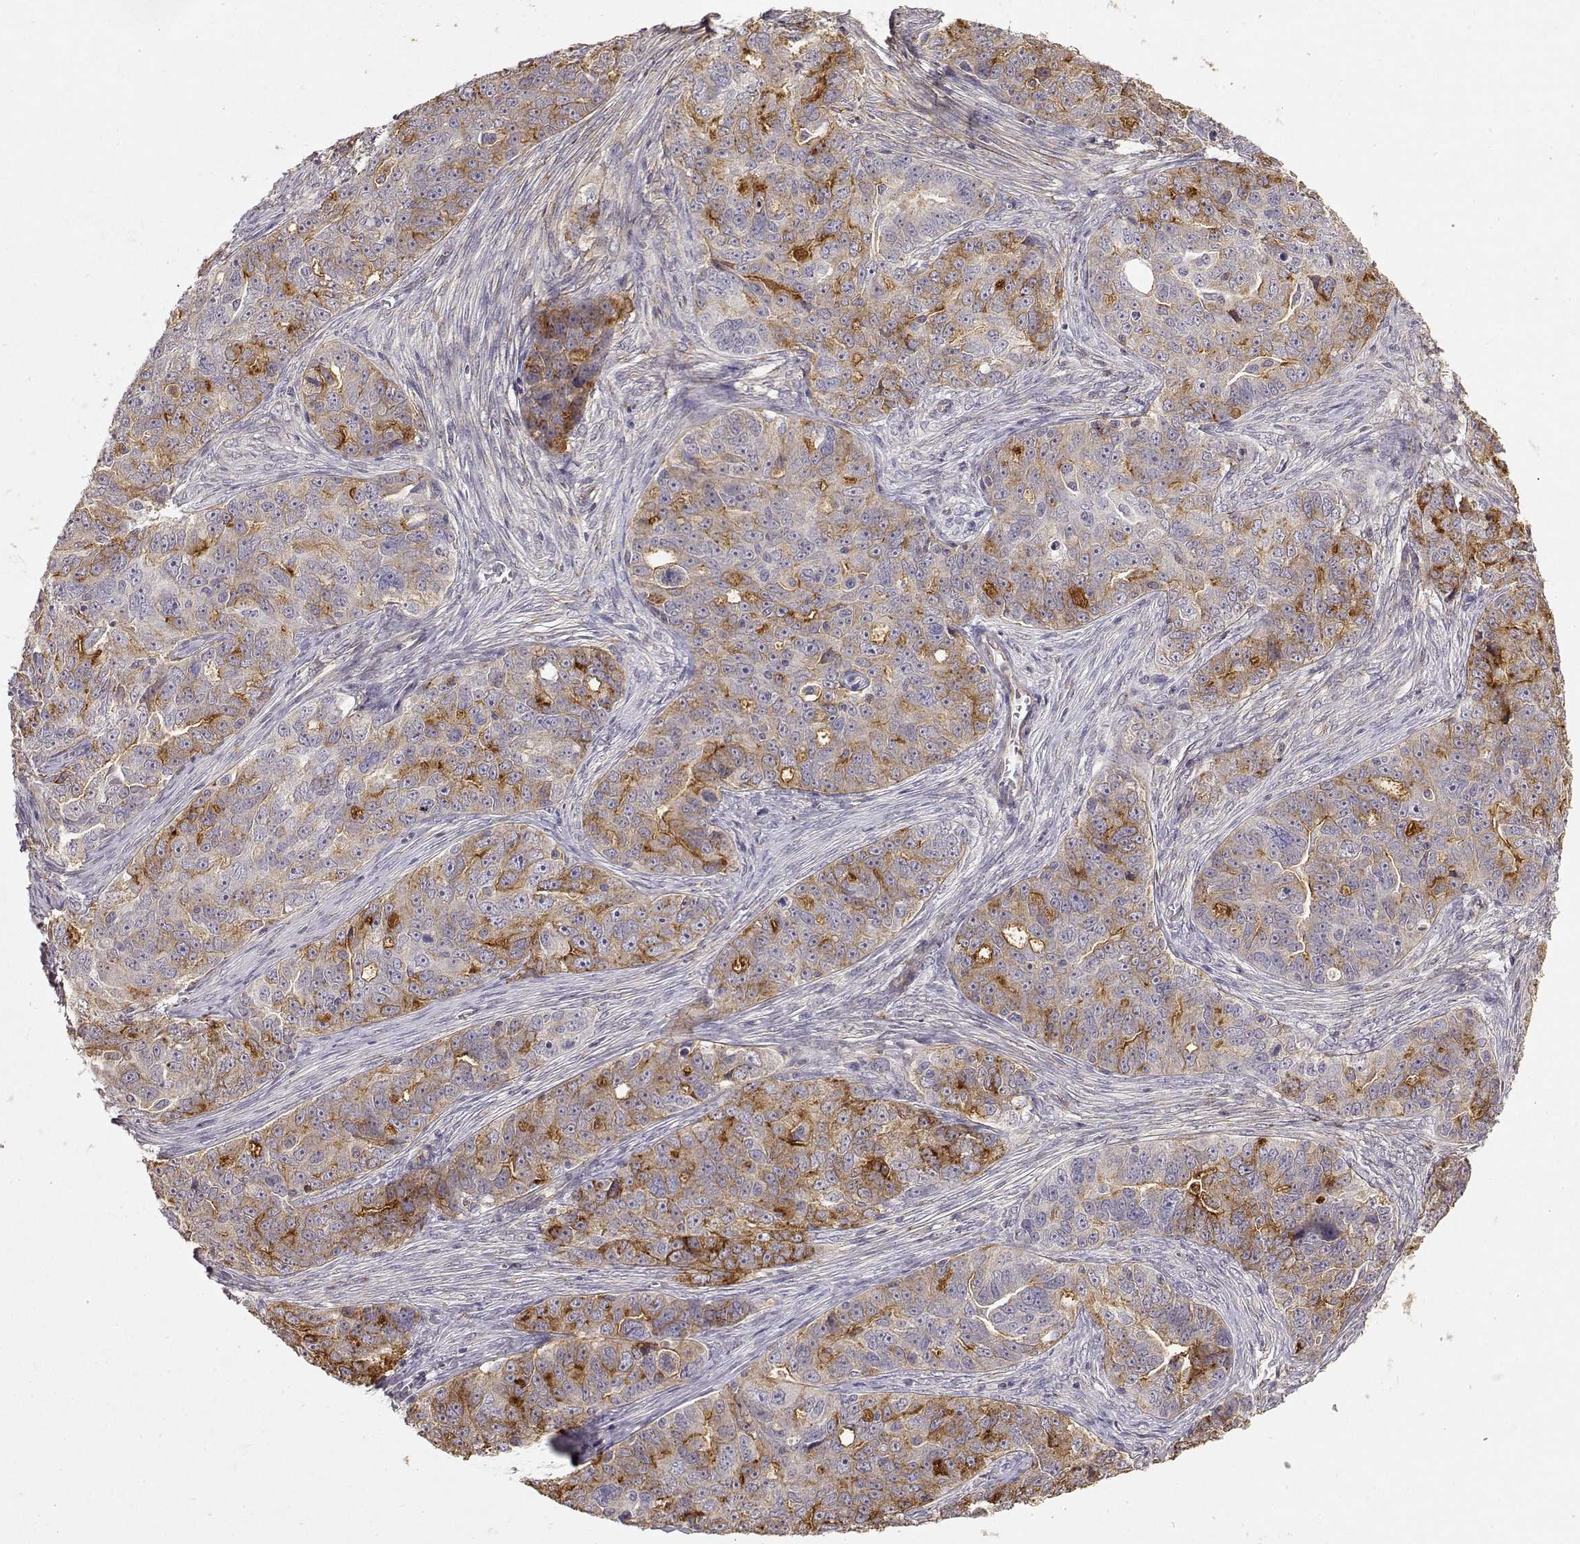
{"staining": {"intensity": "moderate", "quantity": "<25%", "location": "cytoplasmic/membranous"}, "tissue": "ovarian cancer", "cell_type": "Tumor cells", "image_type": "cancer", "snomed": [{"axis": "morphology", "description": "Cystadenocarcinoma, serous, NOS"}, {"axis": "topography", "description": "Ovary"}], "caption": "IHC photomicrograph of ovarian cancer stained for a protein (brown), which exhibits low levels of moderate cytoplasmic/membranous positivity in about <25% of tumor cells.", "gene": "IFITM1", "patient": {"sex": "female", "age": 51}}